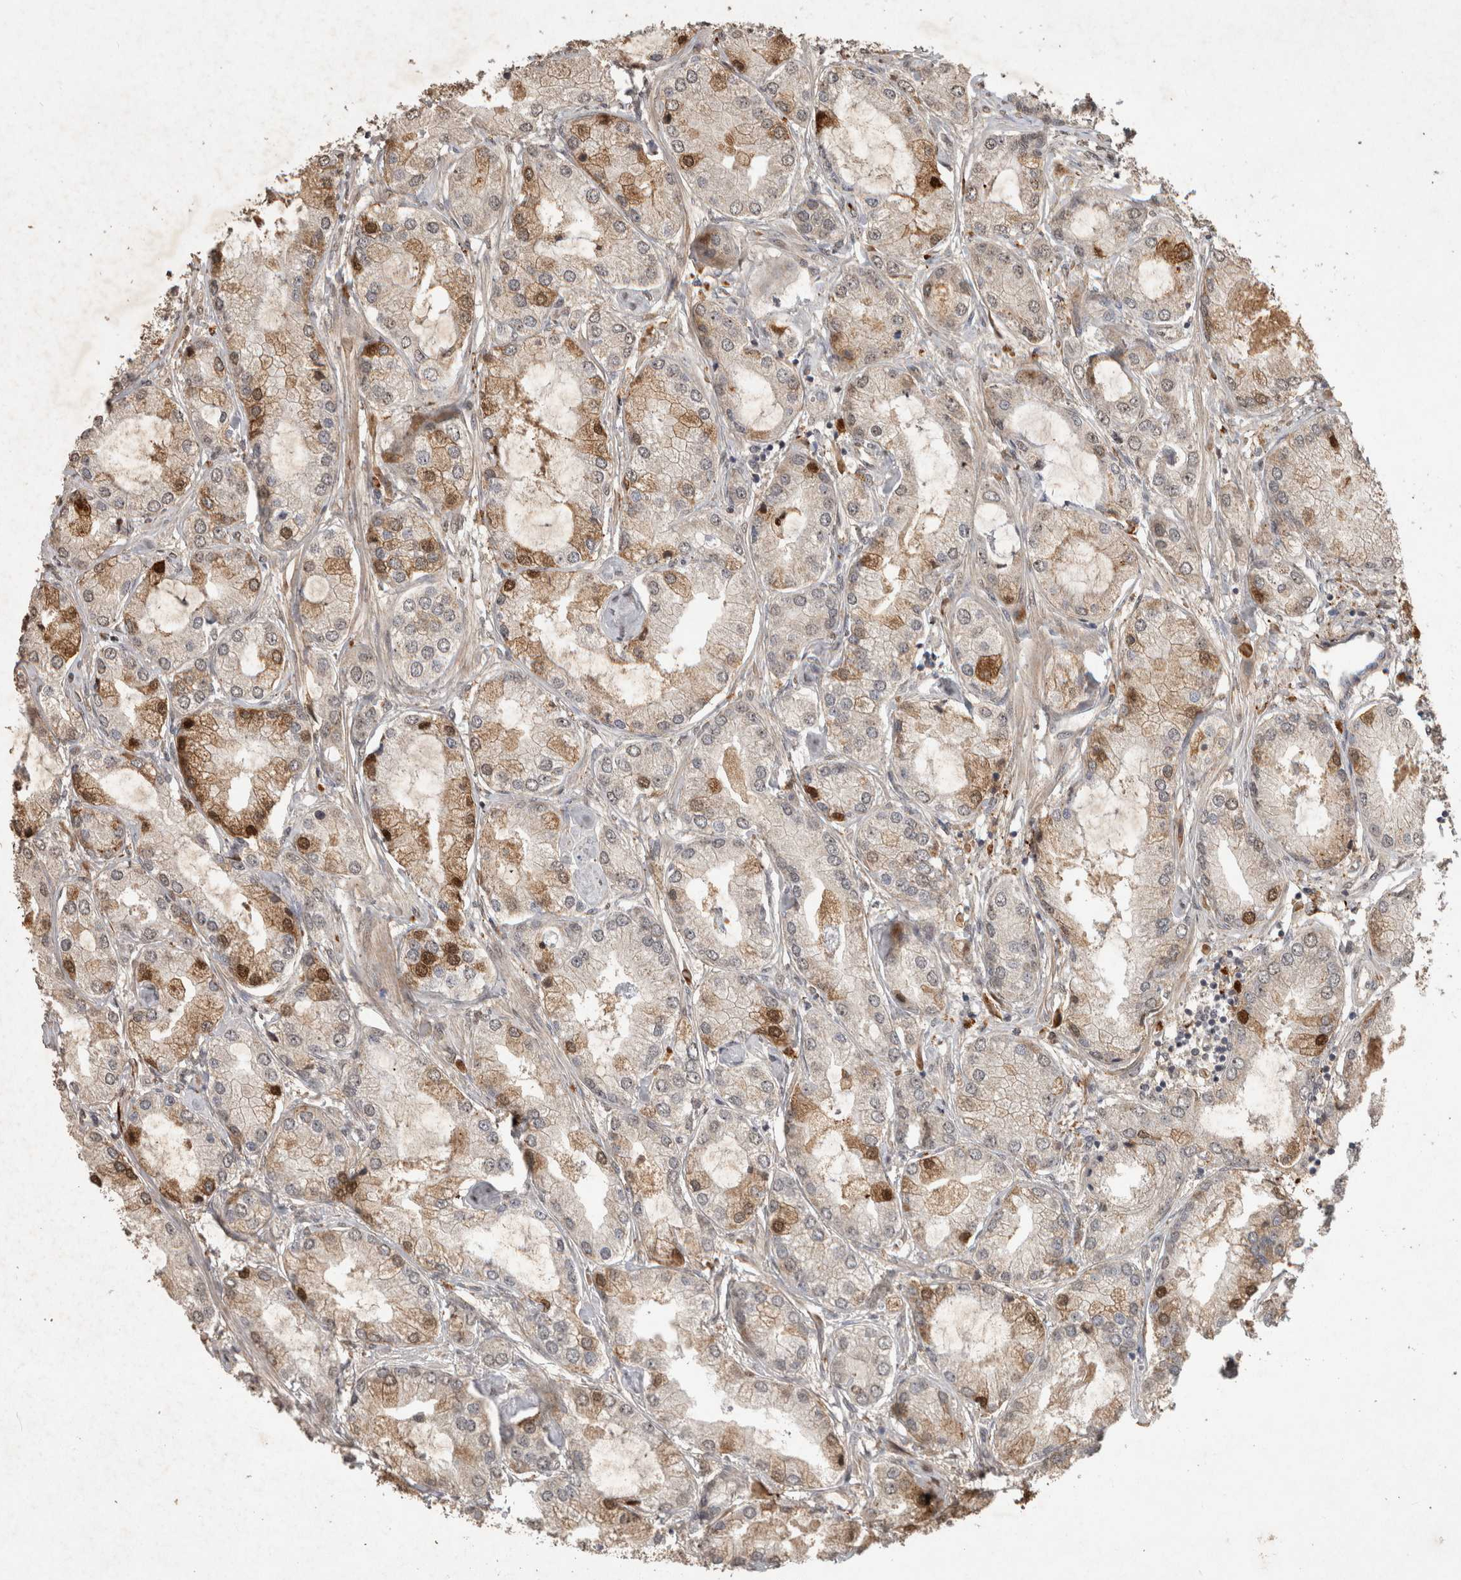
{"staining": {"intensity": "moderate", "quantity": "<25%", "location": "cytoplasmic/membranous,nuclear"}, "tissue": "prostate cancer", "cell_type": "Tumor cells", "image_type": "cancer", "snomed": [{"axis": "morphology", "description": "Adenocarcinoma, Low grade"}, {"axis": "topography", "description": "Prostate"}], "caption": "Prostate adenocarcinoma (low-grade) stained for a protein (brown) reveals moderate cytoplasmic/membranous and nuclear positive positivity in about <25% of tumor cells.", "gene": "FAM3A", "patient": {"sex": "male", "age": 62}}